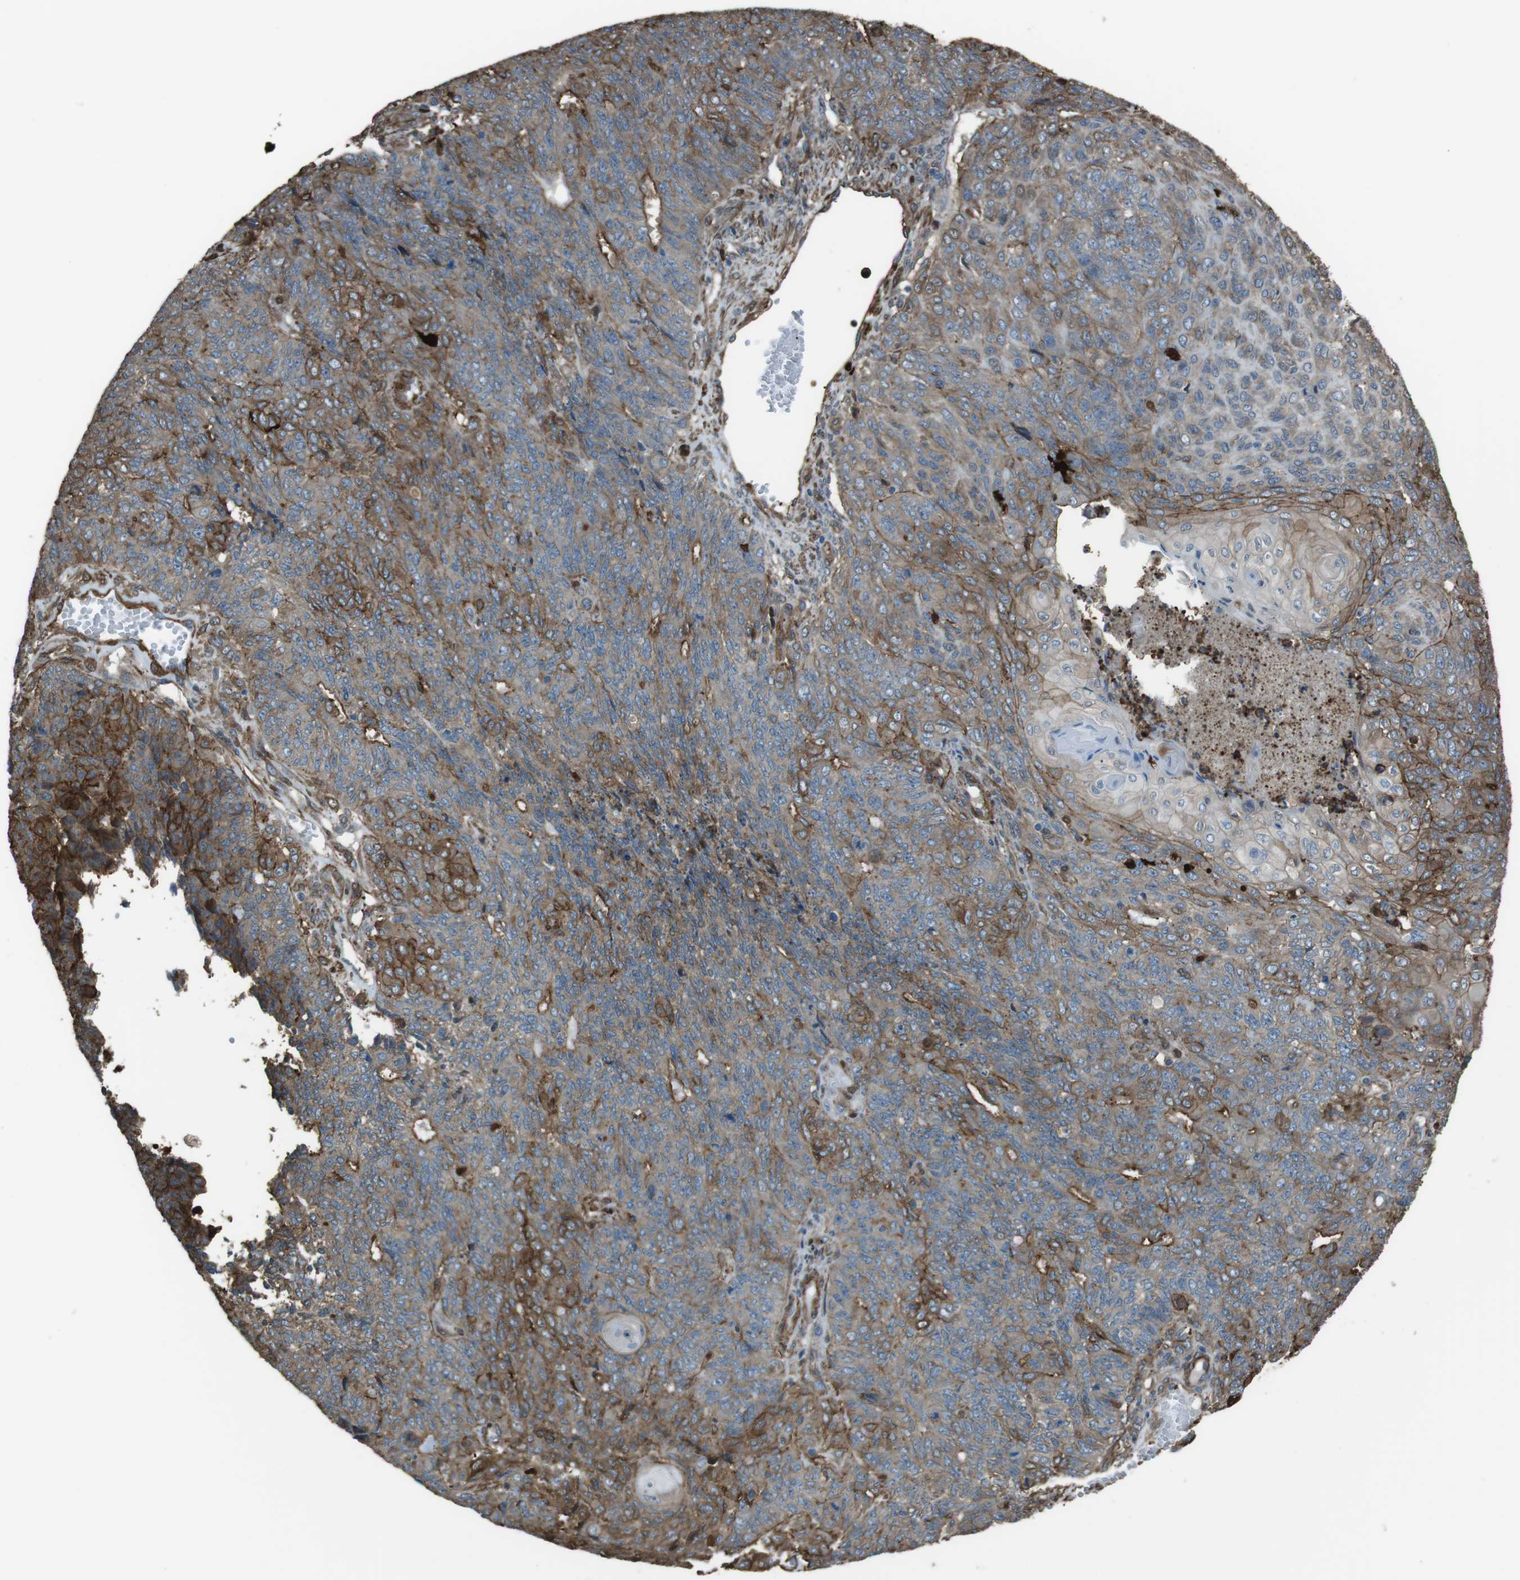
{"staining": {"intensity": "weak", "quantity": ">75%", "location": "cytoplasmic/membranous"}, "tissue": "endometrial cancer", "cell_type": "Tumor cells", "image_type": "cancer", "snomed": [{"axis": "morphology", "description": "Adenocarcinoma, NOS"}, {"axis": "topography", "description": "Endometrium"}], "caption": "Human endometrial cancer stained with a protein marker exhibits weak staining in tumor cells.", "gene": "SFT2D1", "patient": {"sex": "female", "age": 32}}